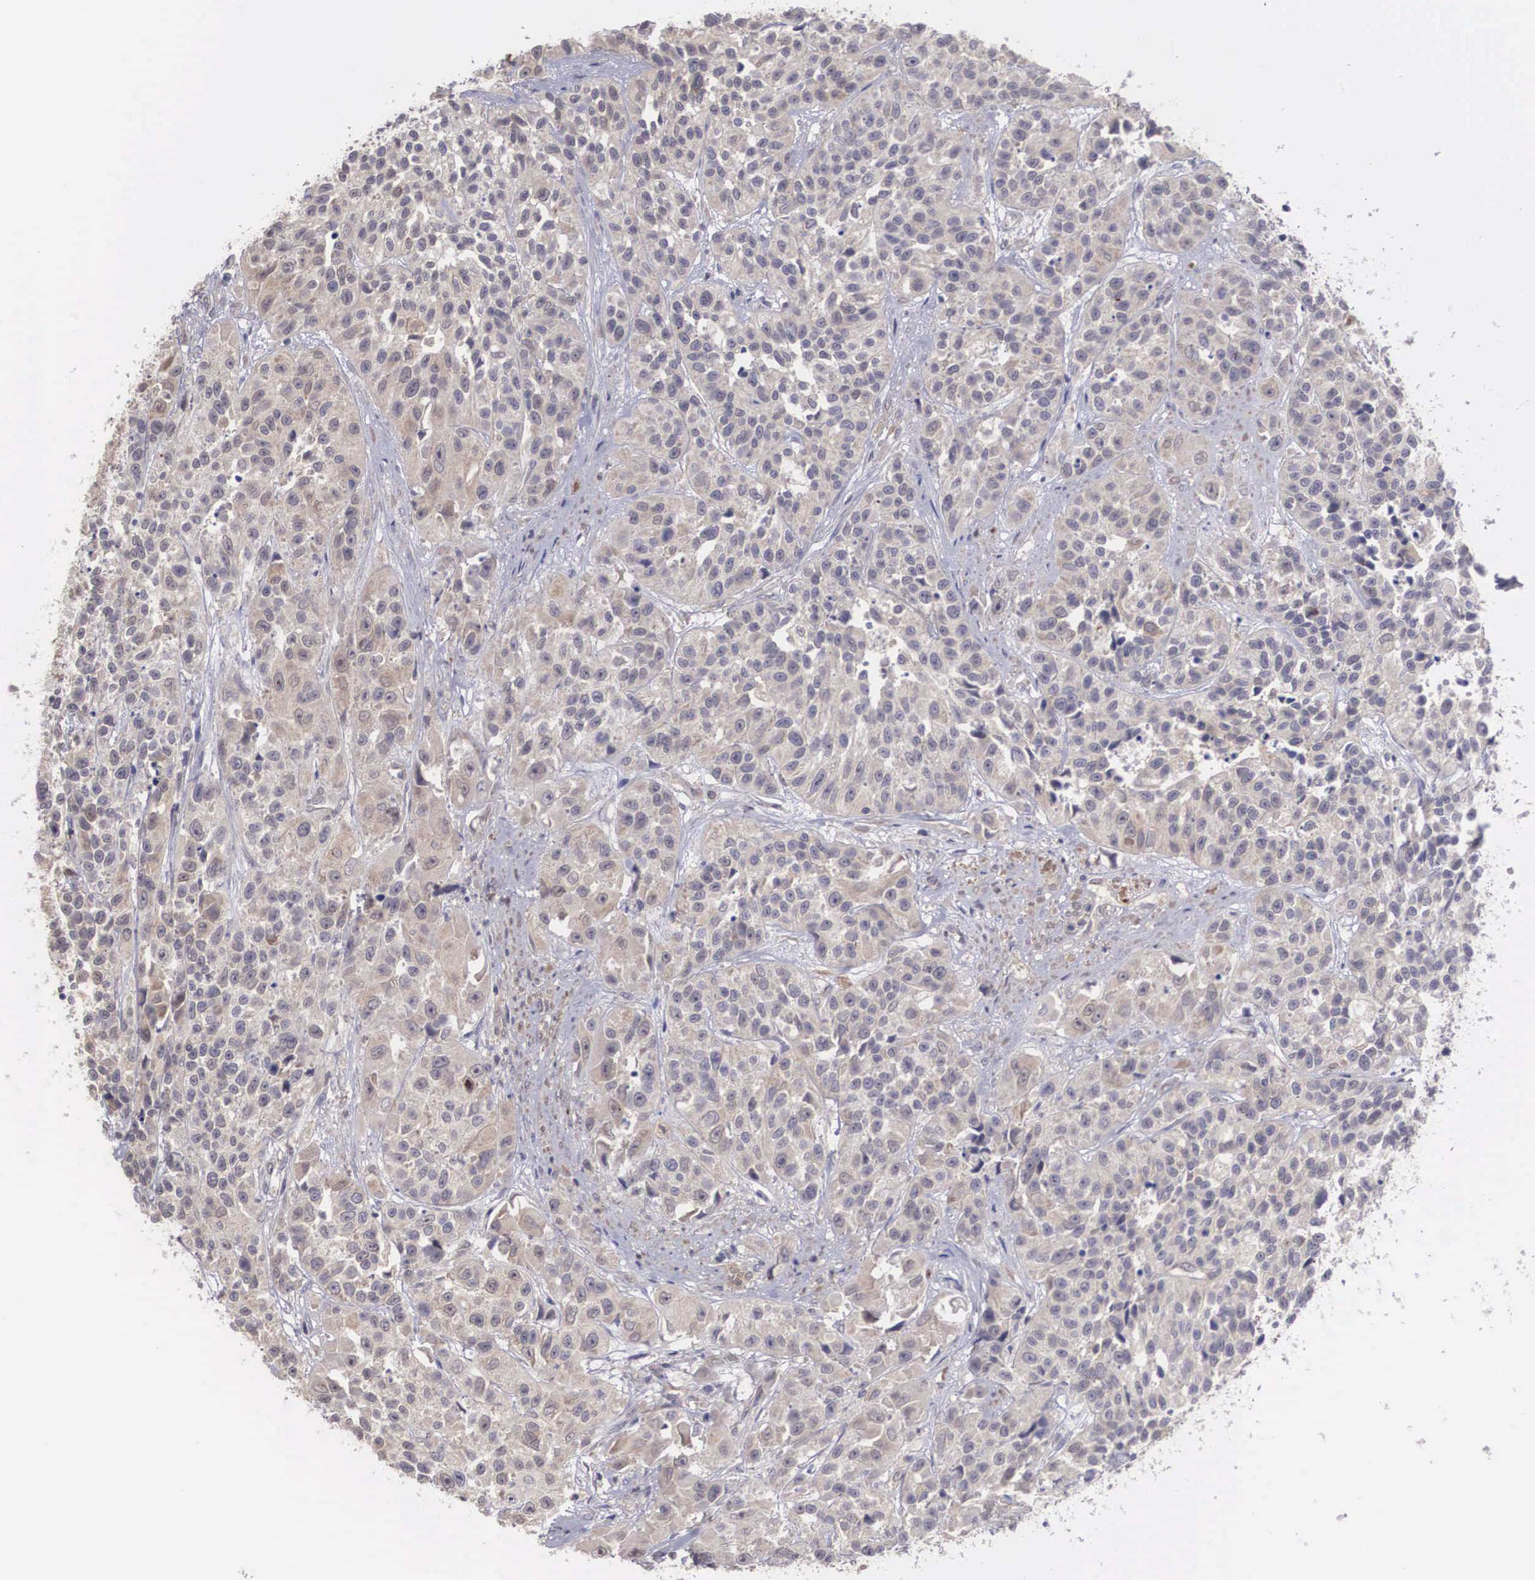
{"staining": {"intensity": "weak", "quantity": ">75%", "location": "cytoplasmic/membranous"}, "tissue": "urothelial cancer", "cell_type": "Tumor cells", "image_type": "cancer", "snomed": [{"axis": "morphology", "description": "Urothelial carcinoma, High grade"}, {"axis": "topography", "description": "Urinary bladder"}], "caption": "High-grade urothelial carcinoma stained for a protein shows weak cytoplasmic/membranous positivity in tumor cells.", "gene": "DNAJB7", "patient": {"sex": "female", "age": 81}}